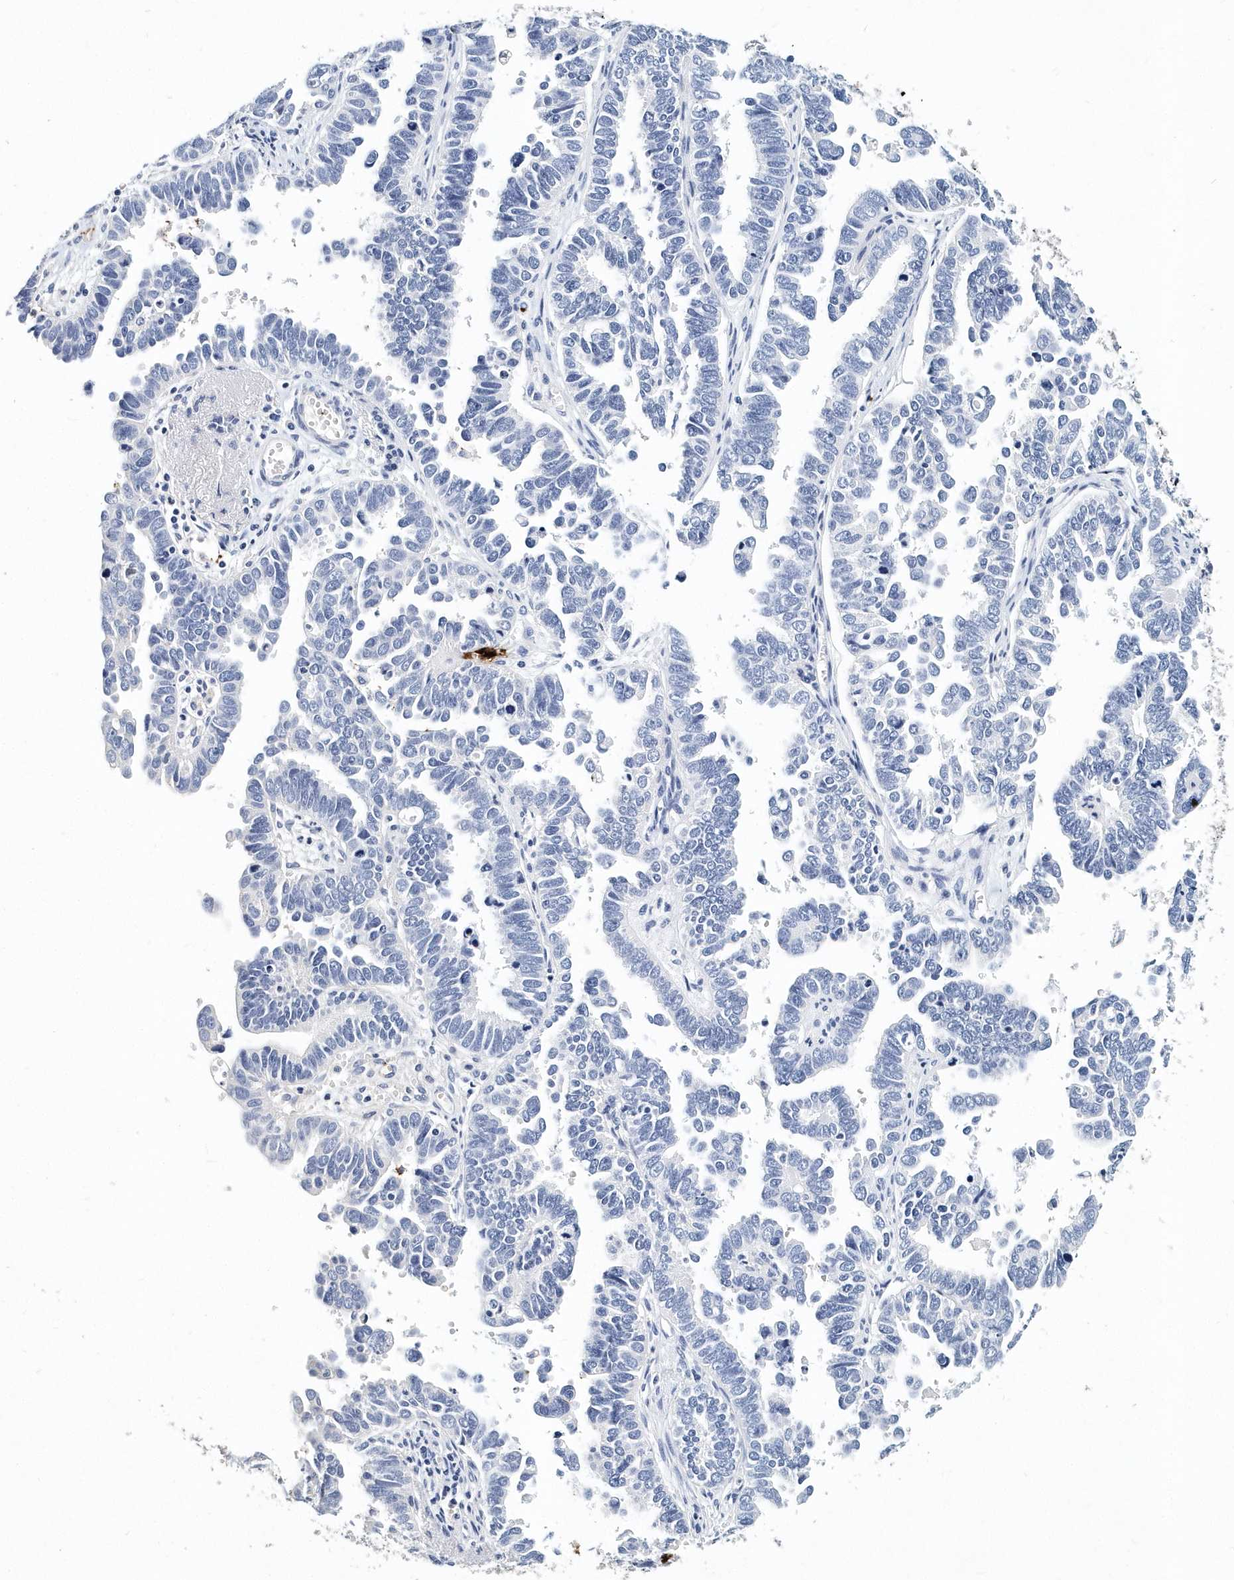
{"staining": {"intensity": "negative", "quantity": "none", "location": "none"}, "tissue": "endometrial cancer", "cell_type": "Tumor cells", "image_type": "cancer", "snomed": [{"axis": "morphology", "description": "Adenocarcinoma, NOS"}, {"axis": "topography", "description": "Endometrium"}], "caption": "Immunohistochemistry of endometrial cancer (adenocarcinoma) shows no expression in tumor cells.", "gene": "ITGA2B", "patient": {"sex": "female", "age": 75}}